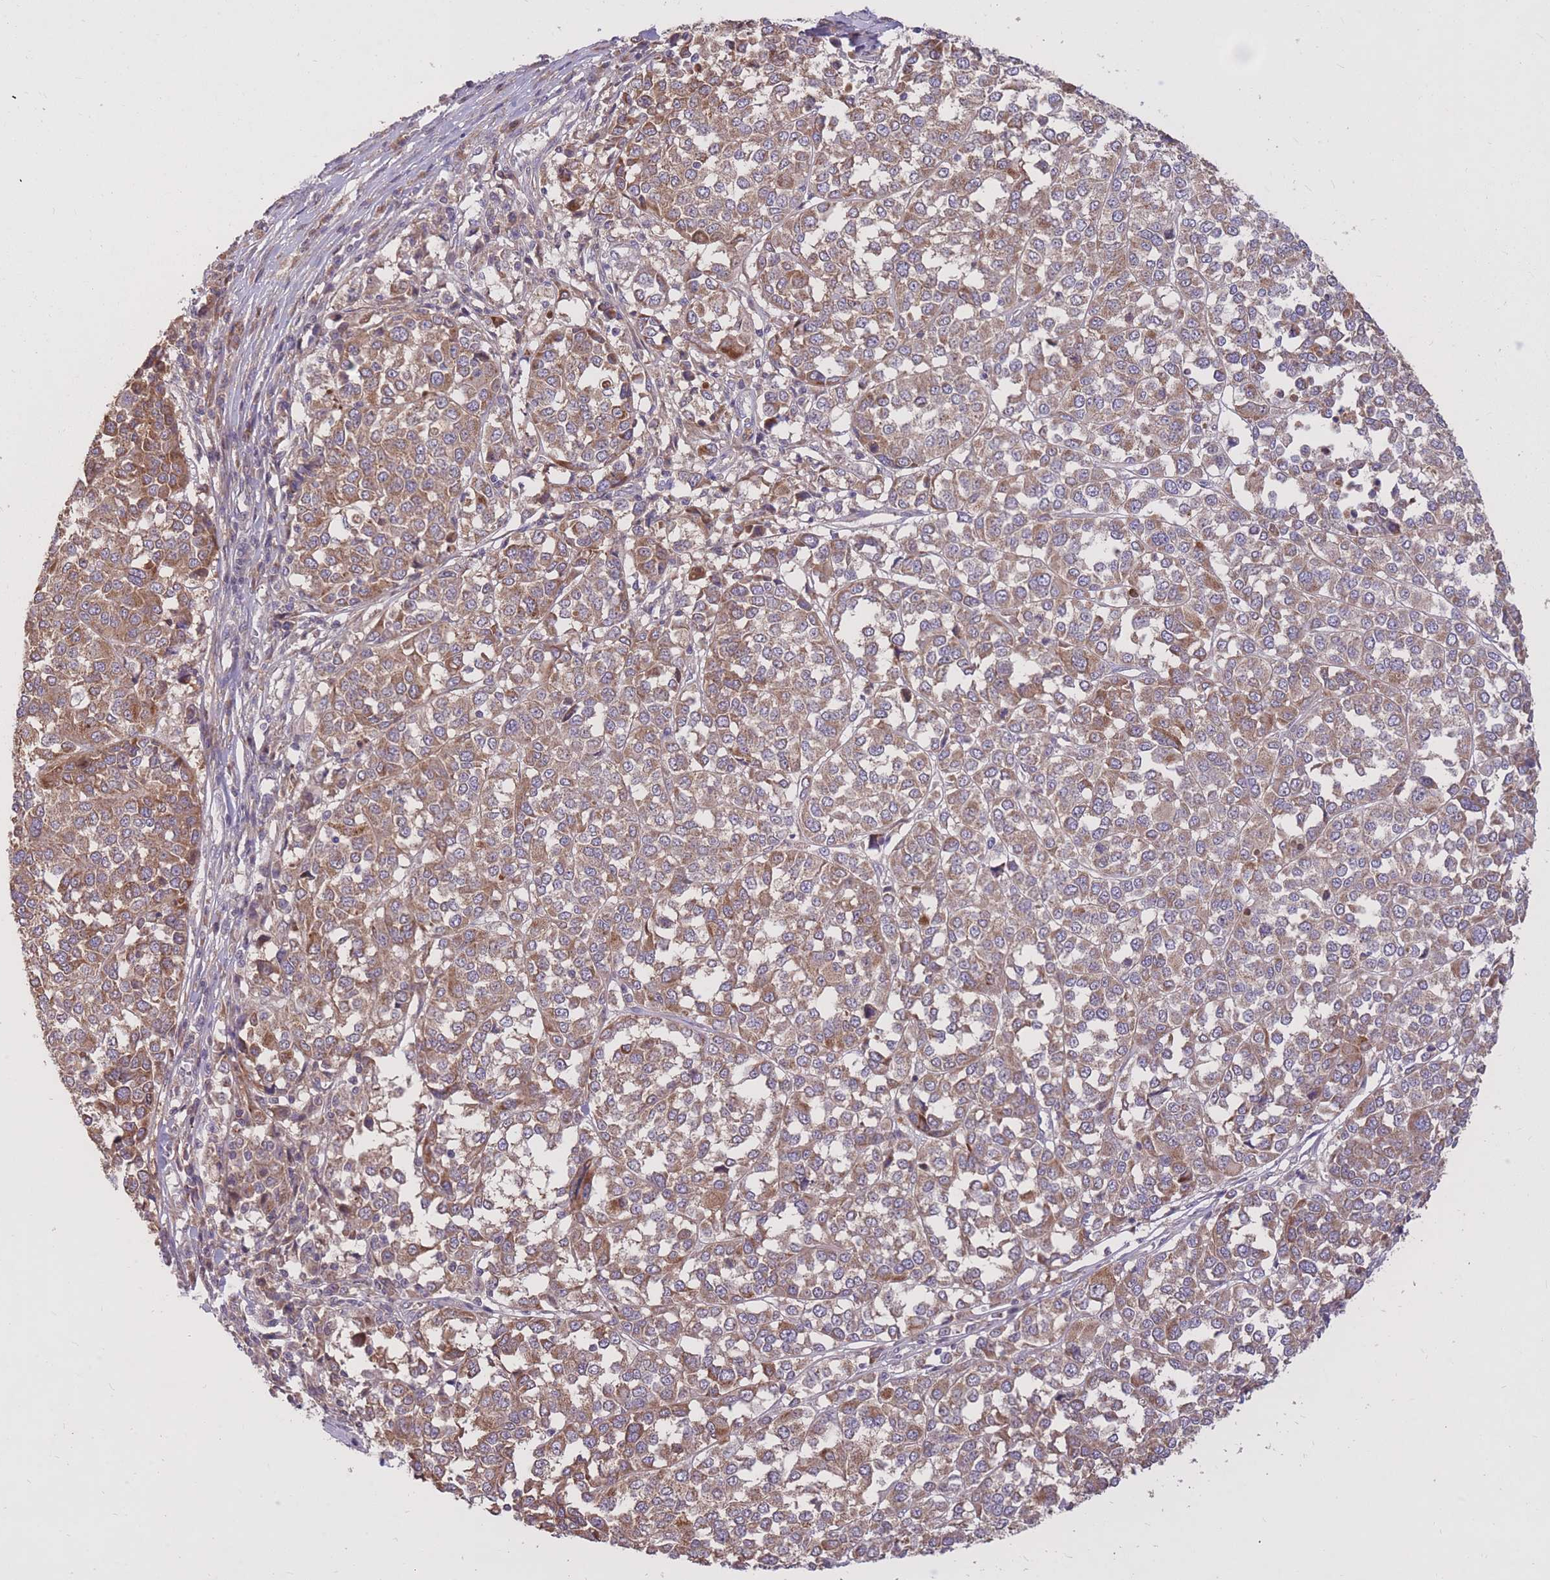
{"staining": {"intensity": "moderate", "quantity": ">75%", "location": "cytoplasmic/membranous"}, "tissue": "melanoma", "cell_type": "Tumor cells", "image_type": "cancer", "snomed": [{"axis": "morphology", "description": "Malignant melanoma, Metastatic site"}, {"axis": "topography", "description": "Lymph node"}], "caption": "This image demonstrates malignant melanoma (metastatic site) stained with immunohistochemistry (IHC) to label a protein in brown. The cytoplasmic/membranous of tumor cells show moderate positivity for the protein. Nuclei are counter-stained blue.", "gene": "IGF2BP2", "patient": {"sex": "male", "age": 44}}